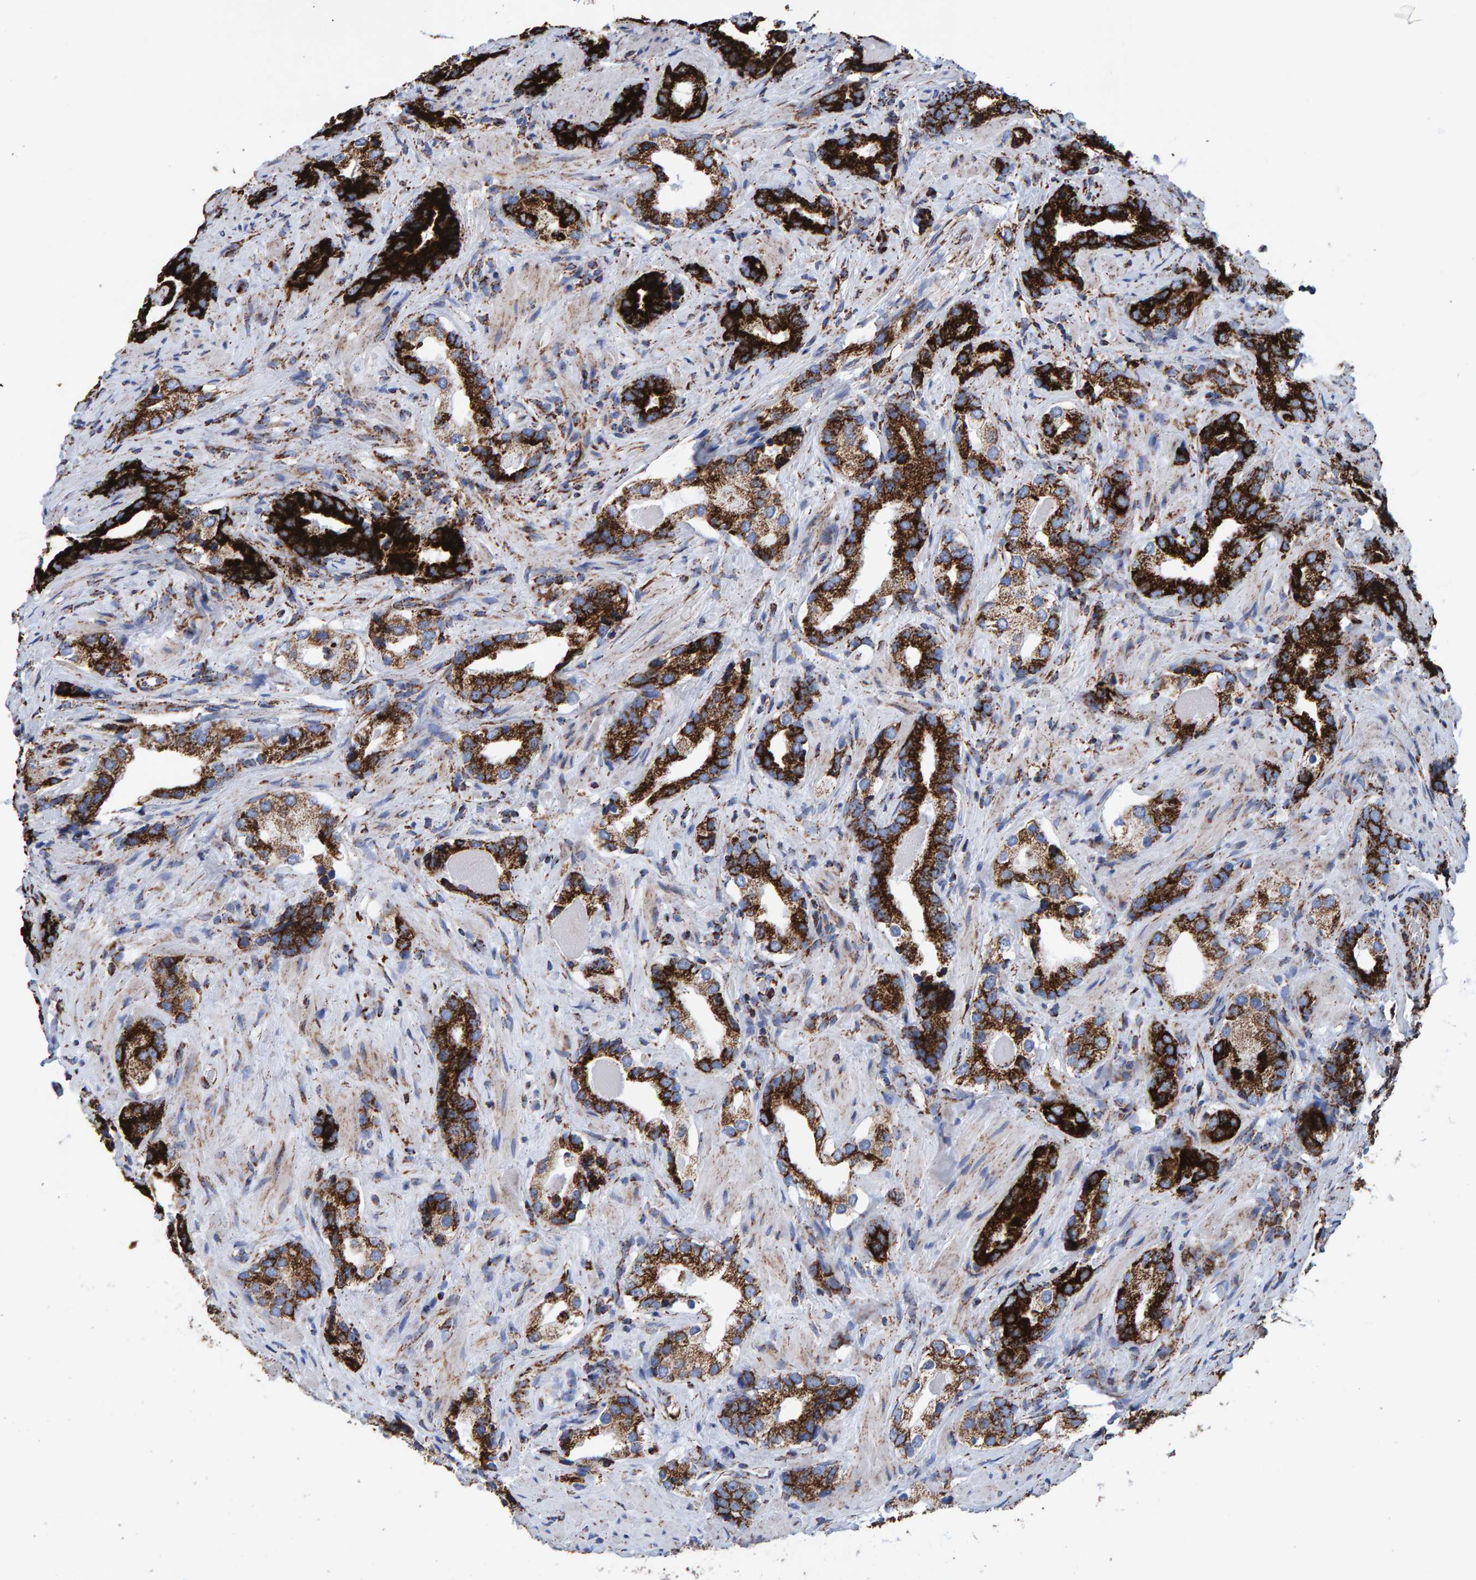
{"staining": {"intensity": "strong", "quantity": ">75%", "location": "cytoplasmic/membranous"}, "tissue": "prostate cancer", "cell_type": "Tumor cells", "image_type": "cancer", "snomed": [{"axis": "morphology", "description": "Adenocarcinoma, High grade"}, {"axis": "topography", "description": "Prostate"}], "caption": "This is an image of IHC staining of prostate cancer, which shows strong staining in the cytoplasmic/membranous of tumor cells.", "gene": "ENSG00000262660", "patient": {"sex": "male", "age": 63}}